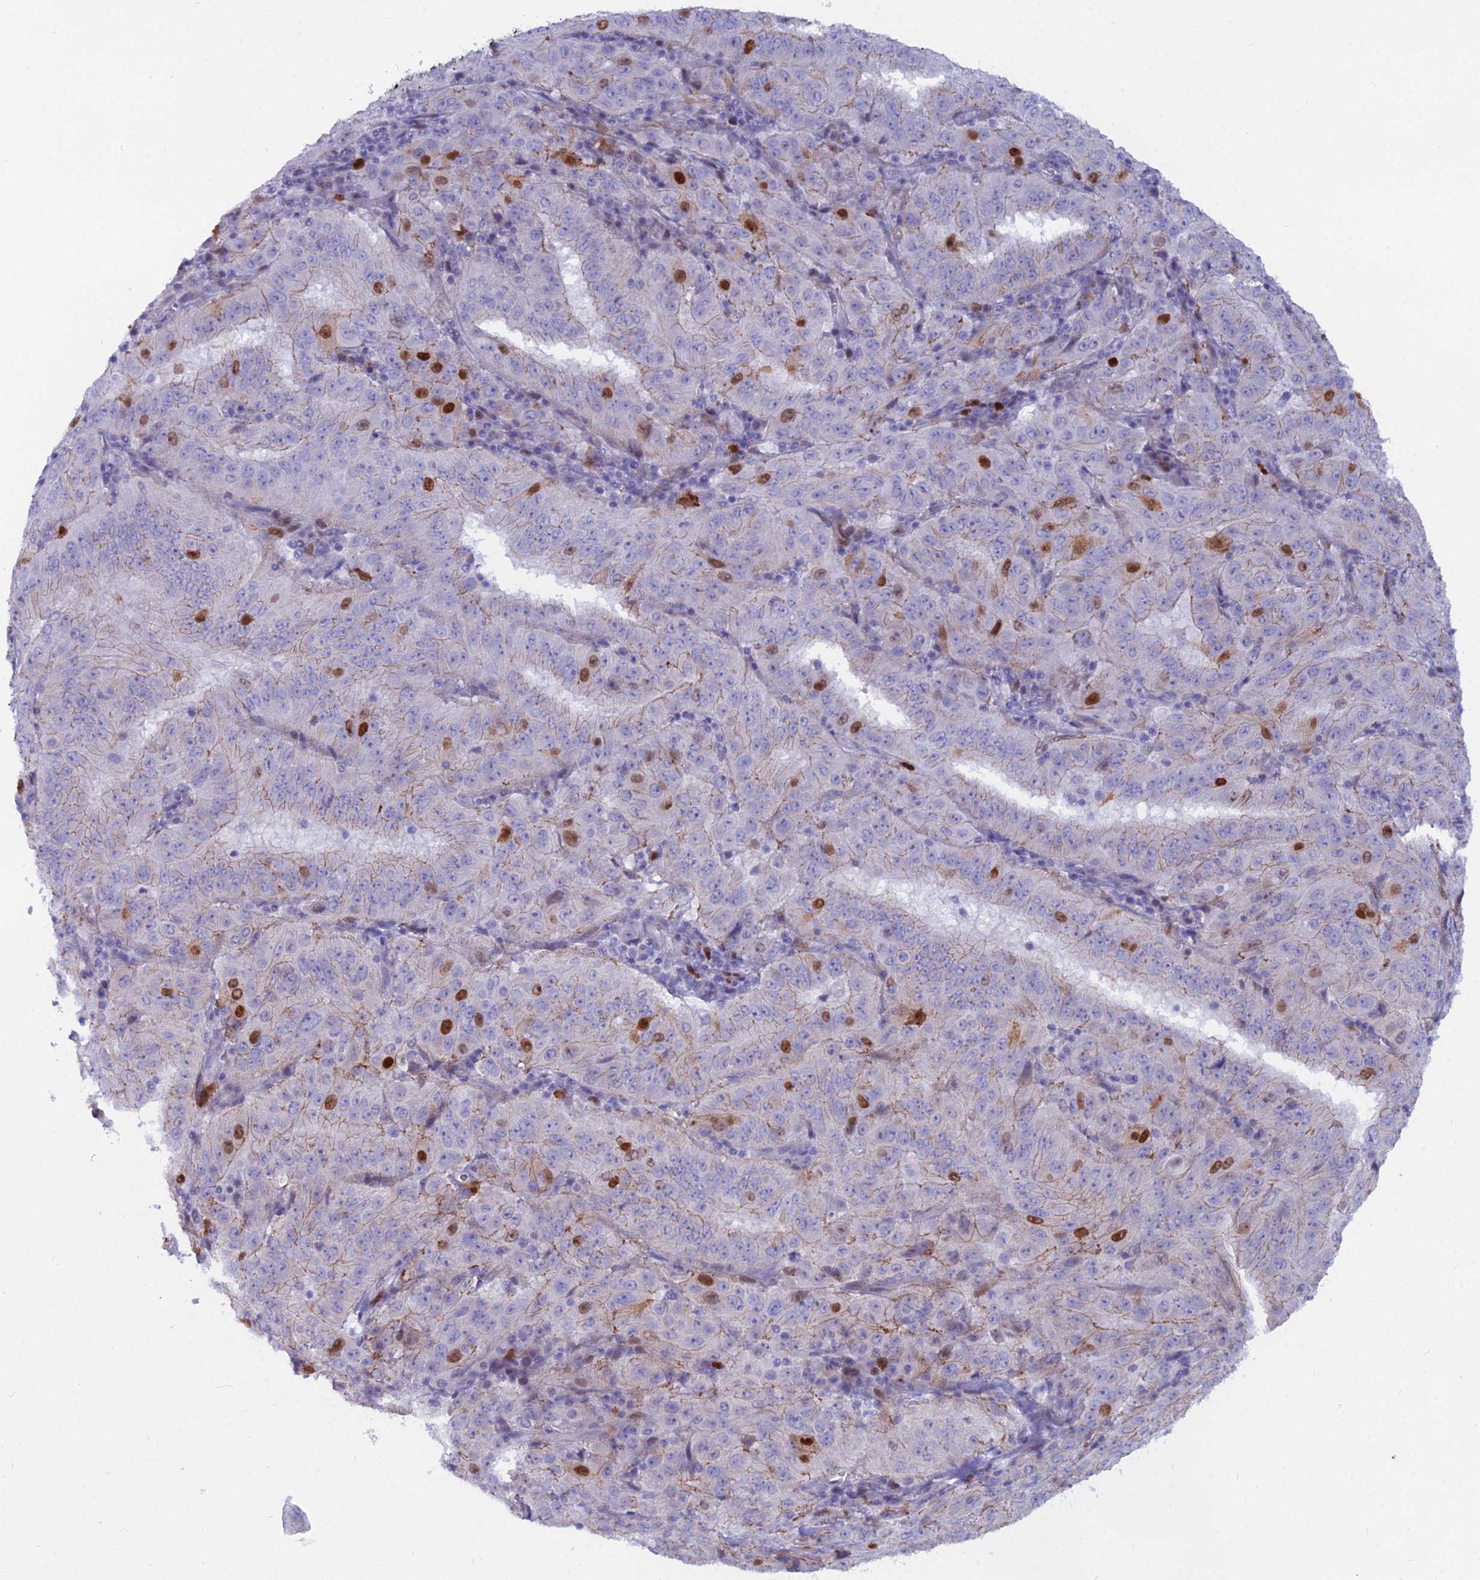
{"staining": {"intensity": "strong", "quantity": "<25%", "location": "nuclear"}, "tissue": "pancreatic cancer", "cell_type": "Tumor cells", "image_type": "cancer", "snomed": [{"axis": "morphology", "description": "Adenocarcinoma, NOS"}, {"axis": "topography", "description": "Pancreas"}], "caption": "A brown stain labels strong nuclear positivity of a protein in human pancreatic cancer tumor cells.", "gene": "NUSAP1", "patient": {"sex": "male", "age": 63}}